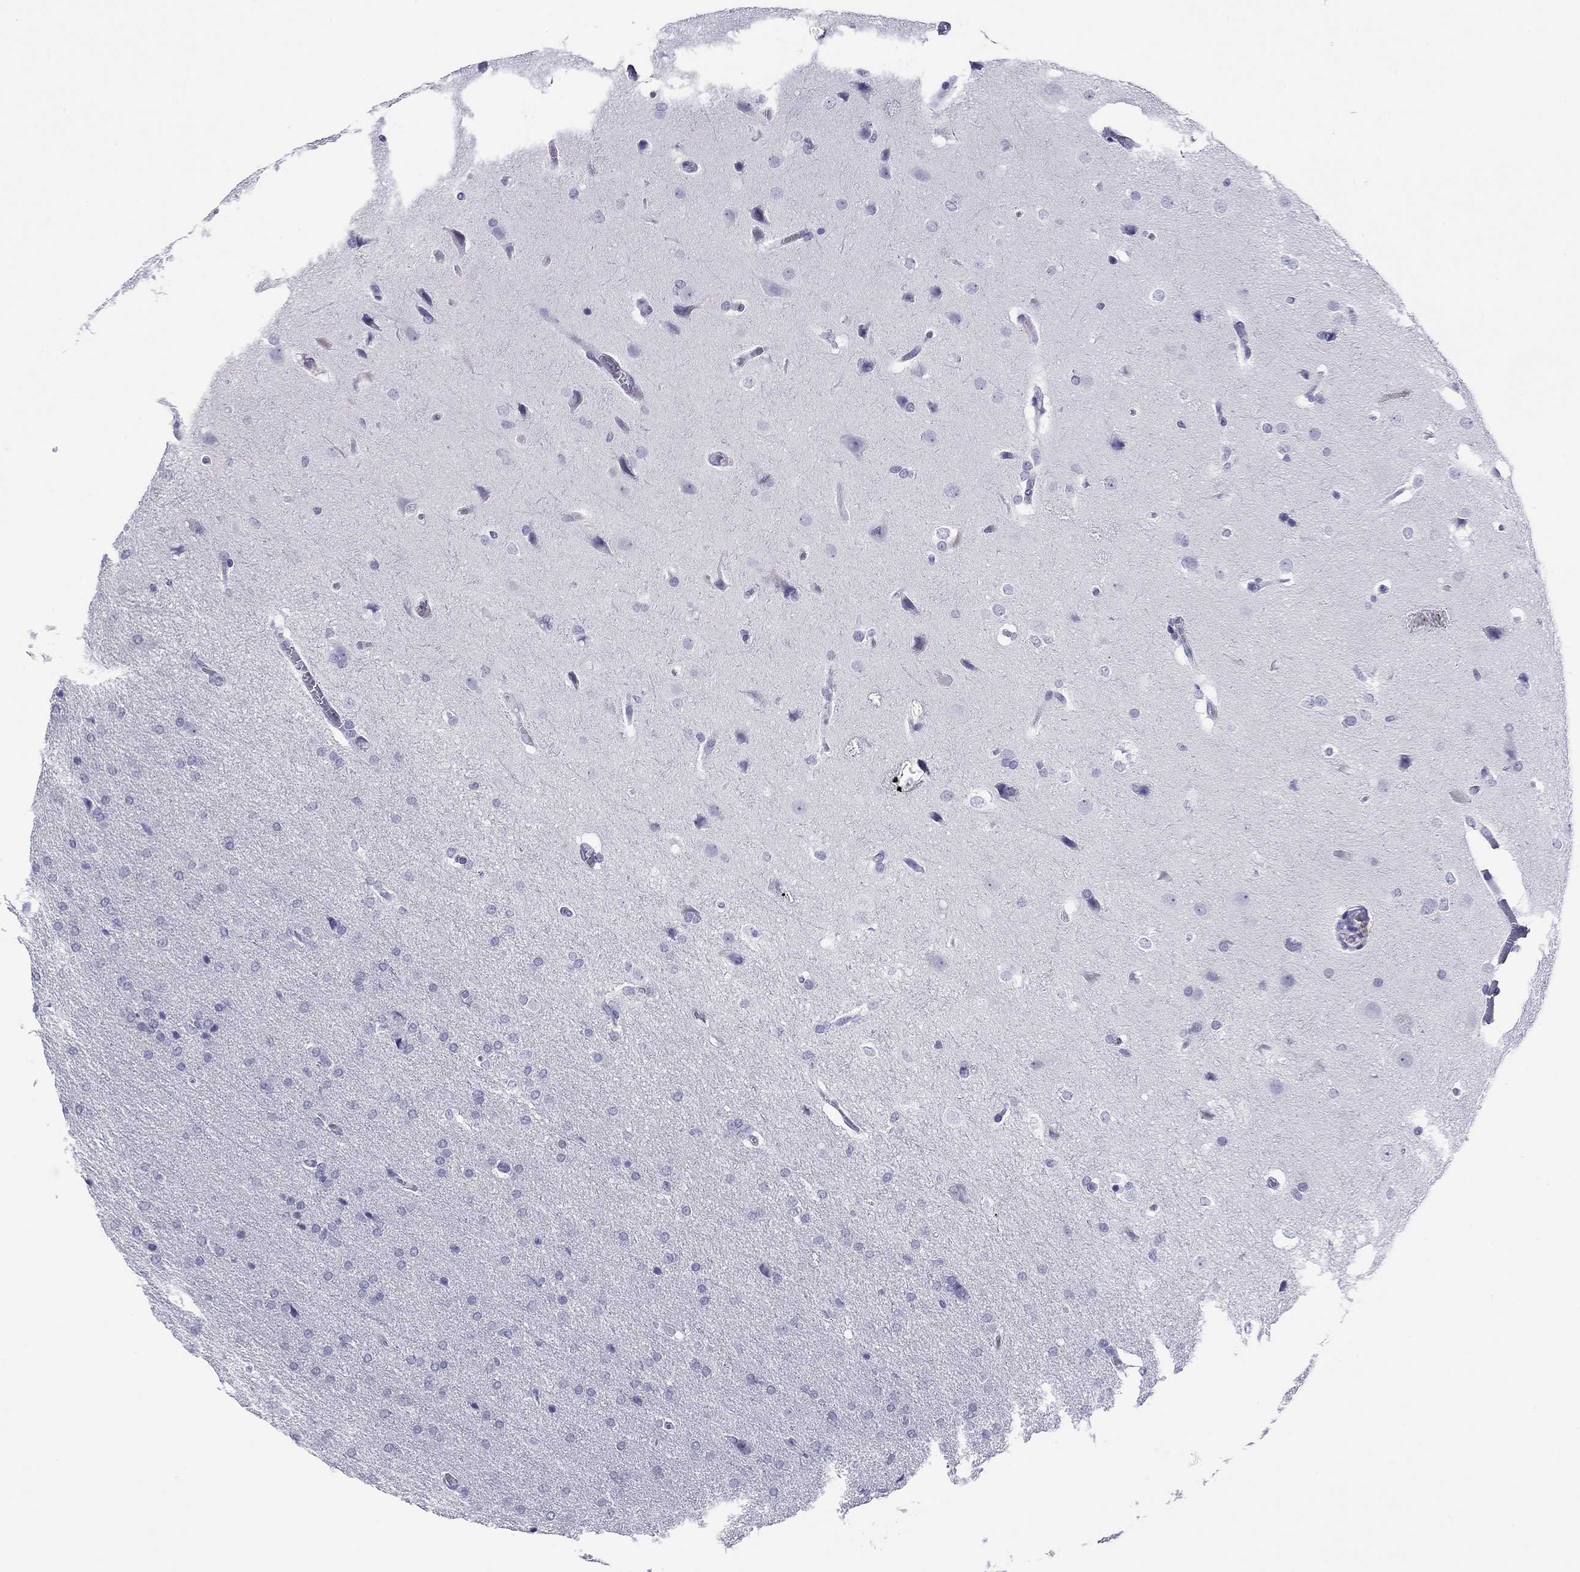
{"staining": {"intensity": "negative", "quantity": "none", "location": "none"}, "tissue": "glioma", "cell_type": "Tumor cells", "image_type": "cancer", "snomed": [{"axis": "morphology", "description": "Glioma, malignant, Low grade"}, {"axis": "topography", "description": "Brain"}], "caption": "Immunohistochemistry (IHC) image of human glioma stained for a protein (brown), which reveals no expression in tumor cells. The staining is performed using DAB brown chromogen with nuclei counter-stained in using hematoxylin.", "gene": "MYMX", "patient": {"sex": "female", "age": 32}}